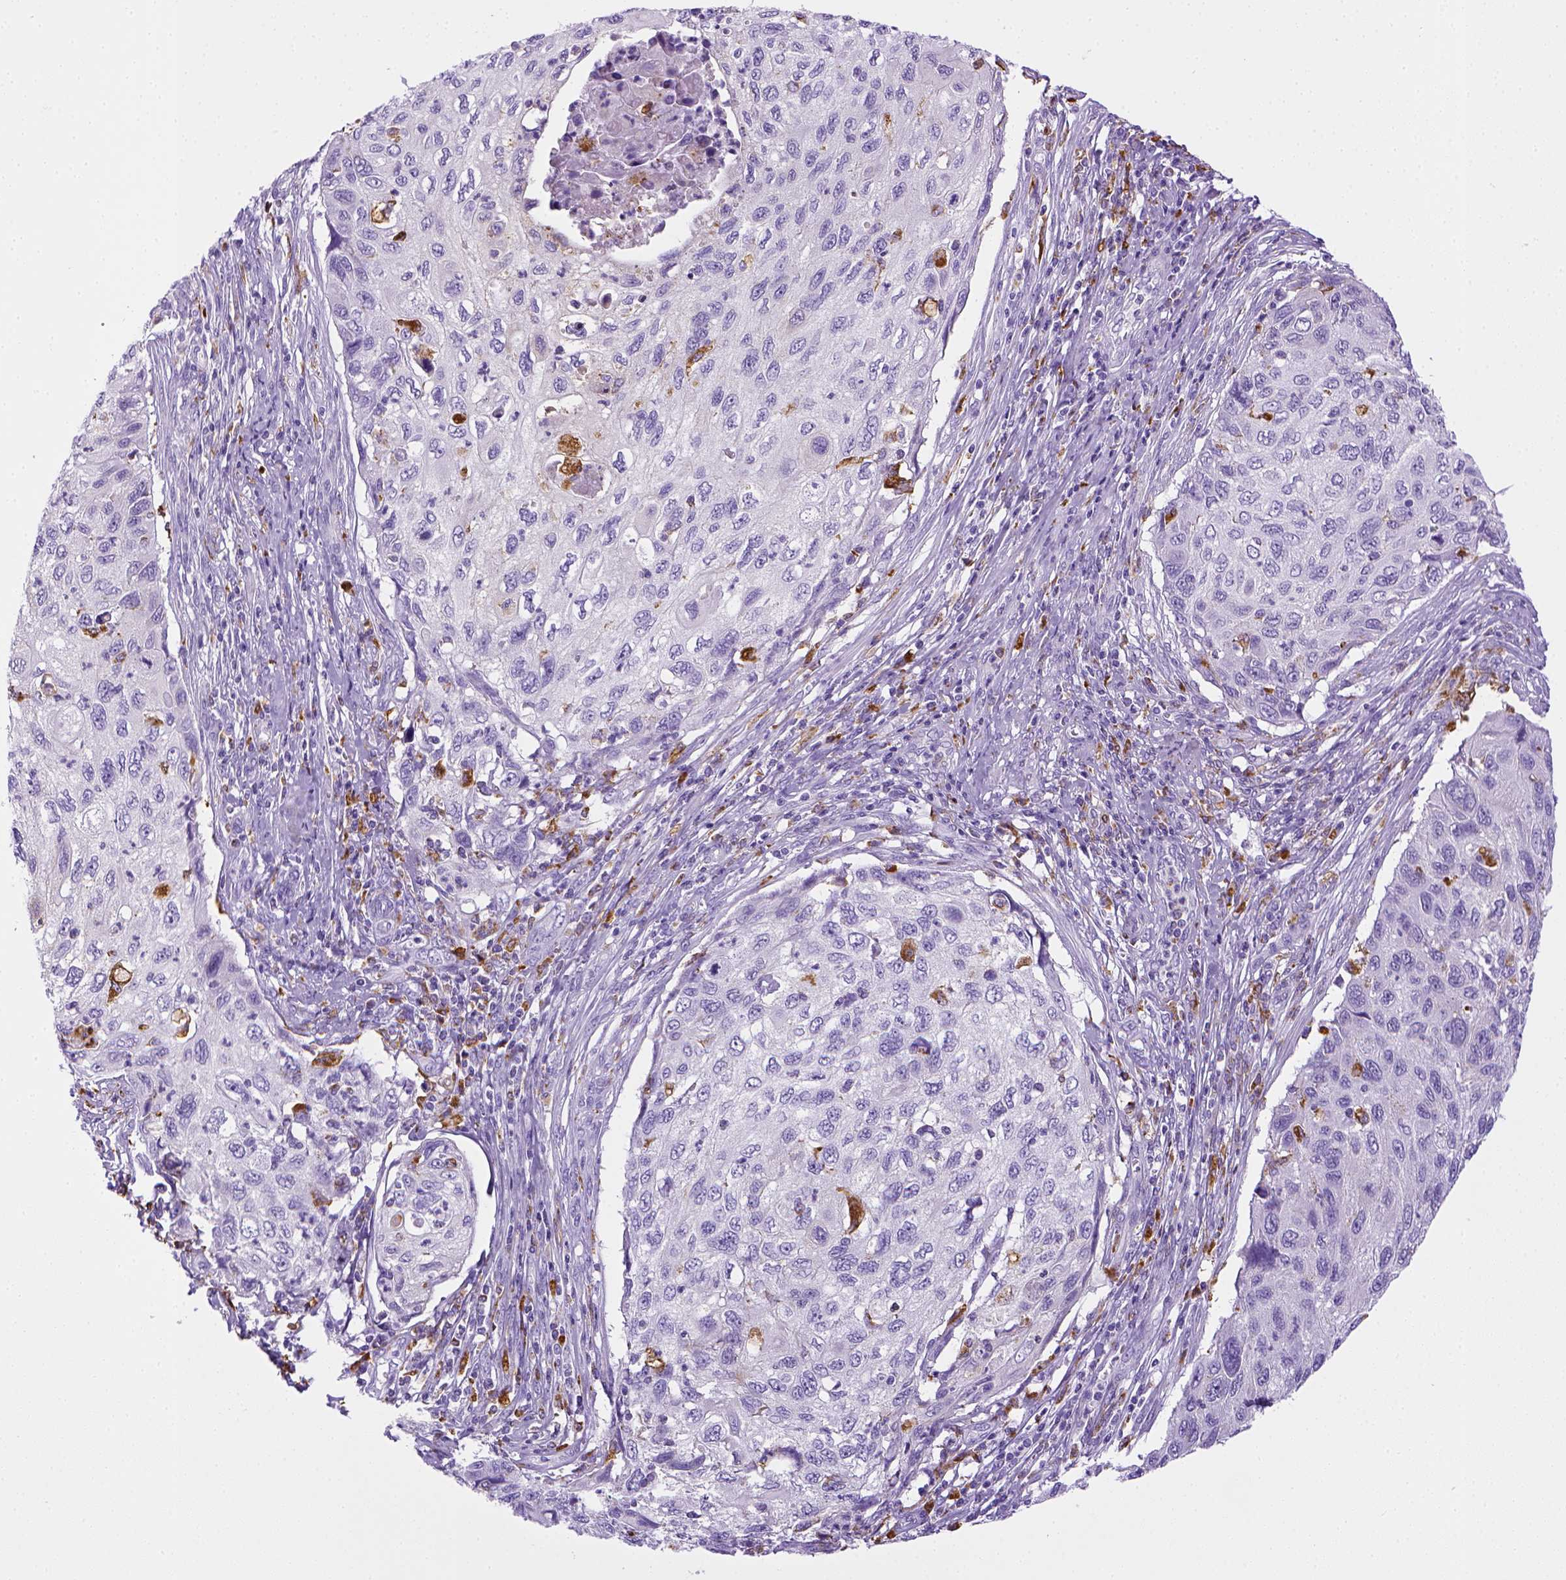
{"staining": {"intensity": "negative", "quantity": "none", "location": "none"}, "tissue": "cervical cancer", "cell_type": "Tumor cells", "image_type": "cancer", "snomed": [{"axis": "morphology", "description": "Squamous cell carcinoma, NOS"}, {"axis": "topography", "description": "Cervix"}], "caption": "Image shows no significant protein expression in tumor cells of squamous cell carcinoma (cervical).", "gene": "CD68", "patient": {"sex": "female", "age": 70}}